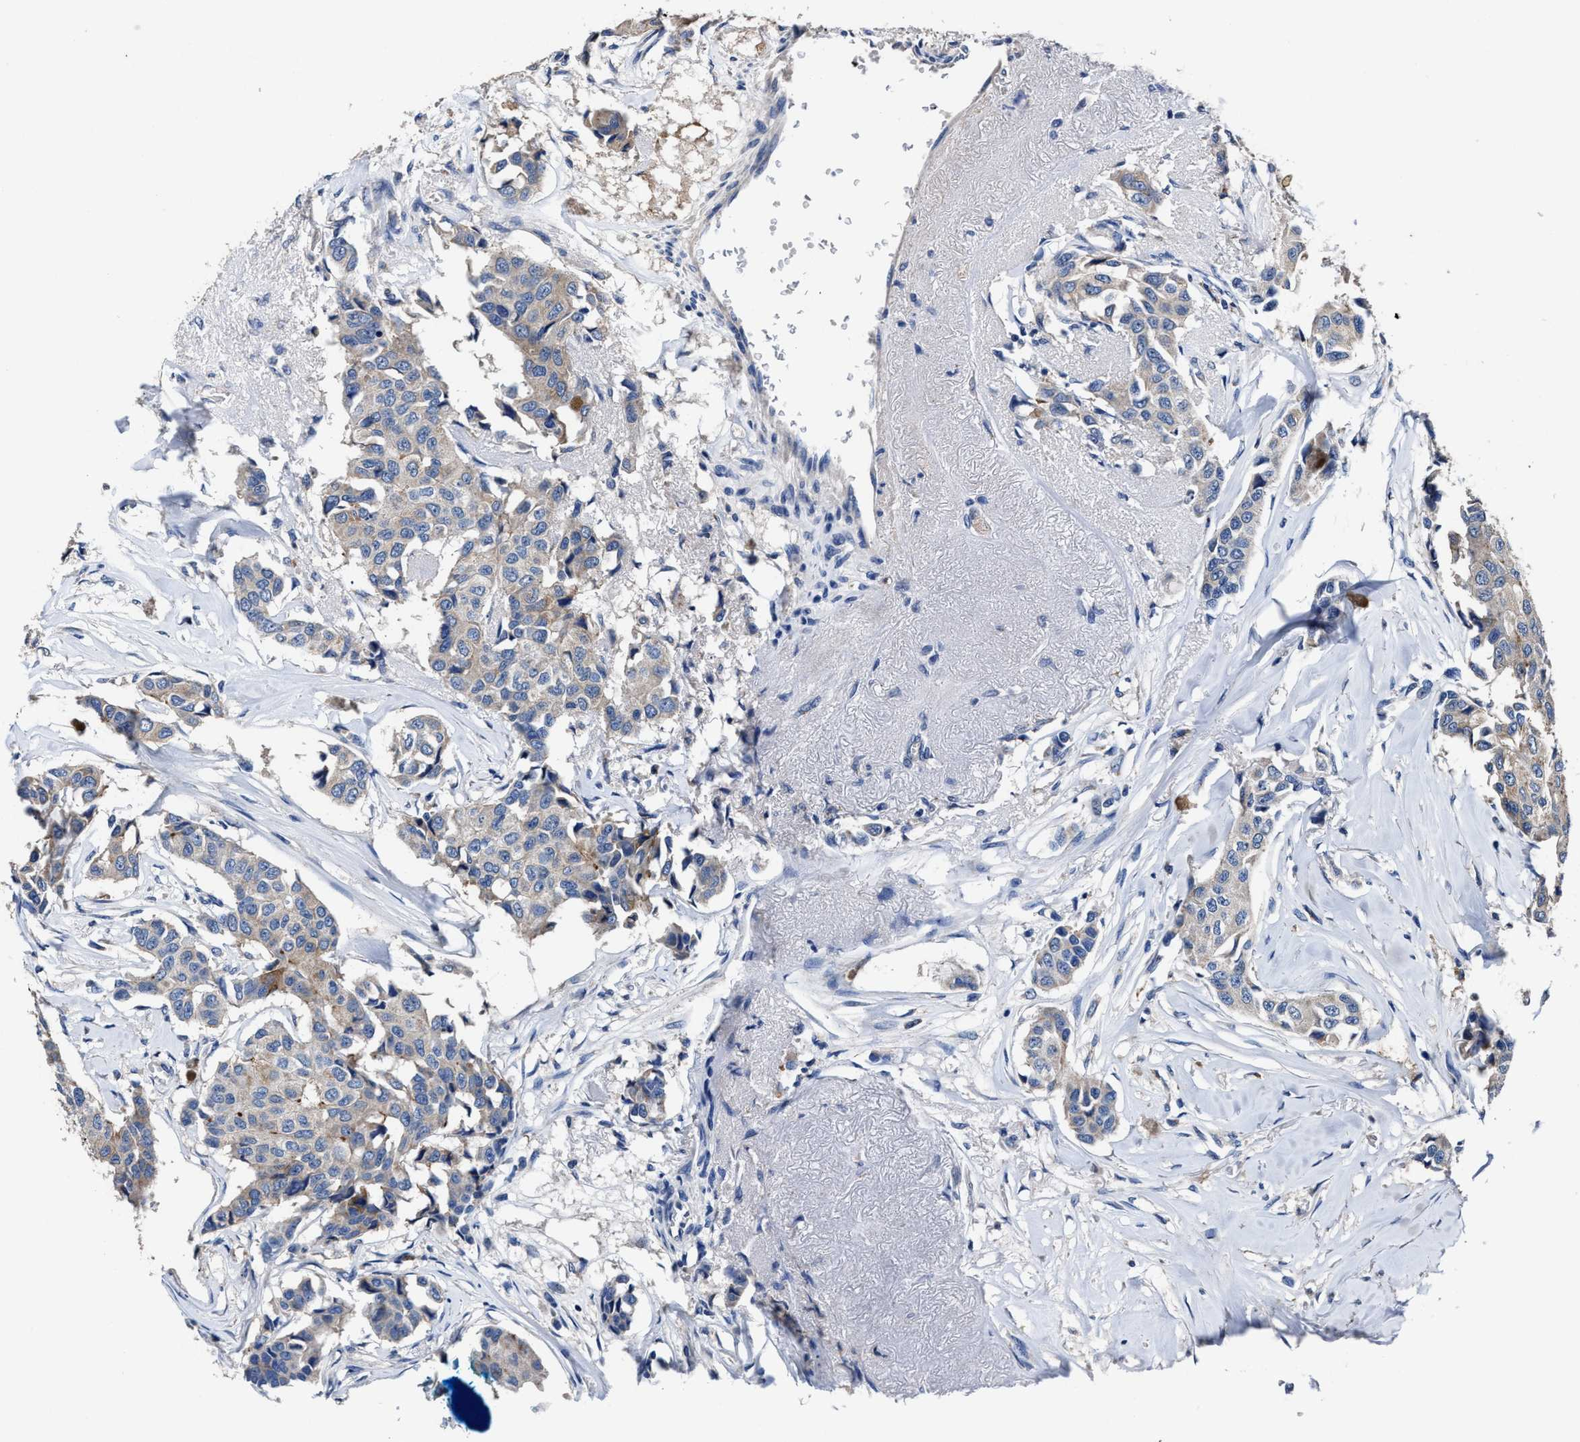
{"staining": {"intensity": "weak", "quantity": "<25%", "location": "cytoplasmic/membranous"}, "tissue": "breast cancer", "cell_type": "Tumor cells", "image_type": "cancer", "snomed": [{"axis": "morphology", "description": "Duct carcinoma"}, {"axis": "topography", "description": "Breast"}], "caption": "IHC of breast invasive ductal carcinoma displays no staining in tumor cells.", "gene": "UBR4", "patient": {"sex": "female", "age": 80}}